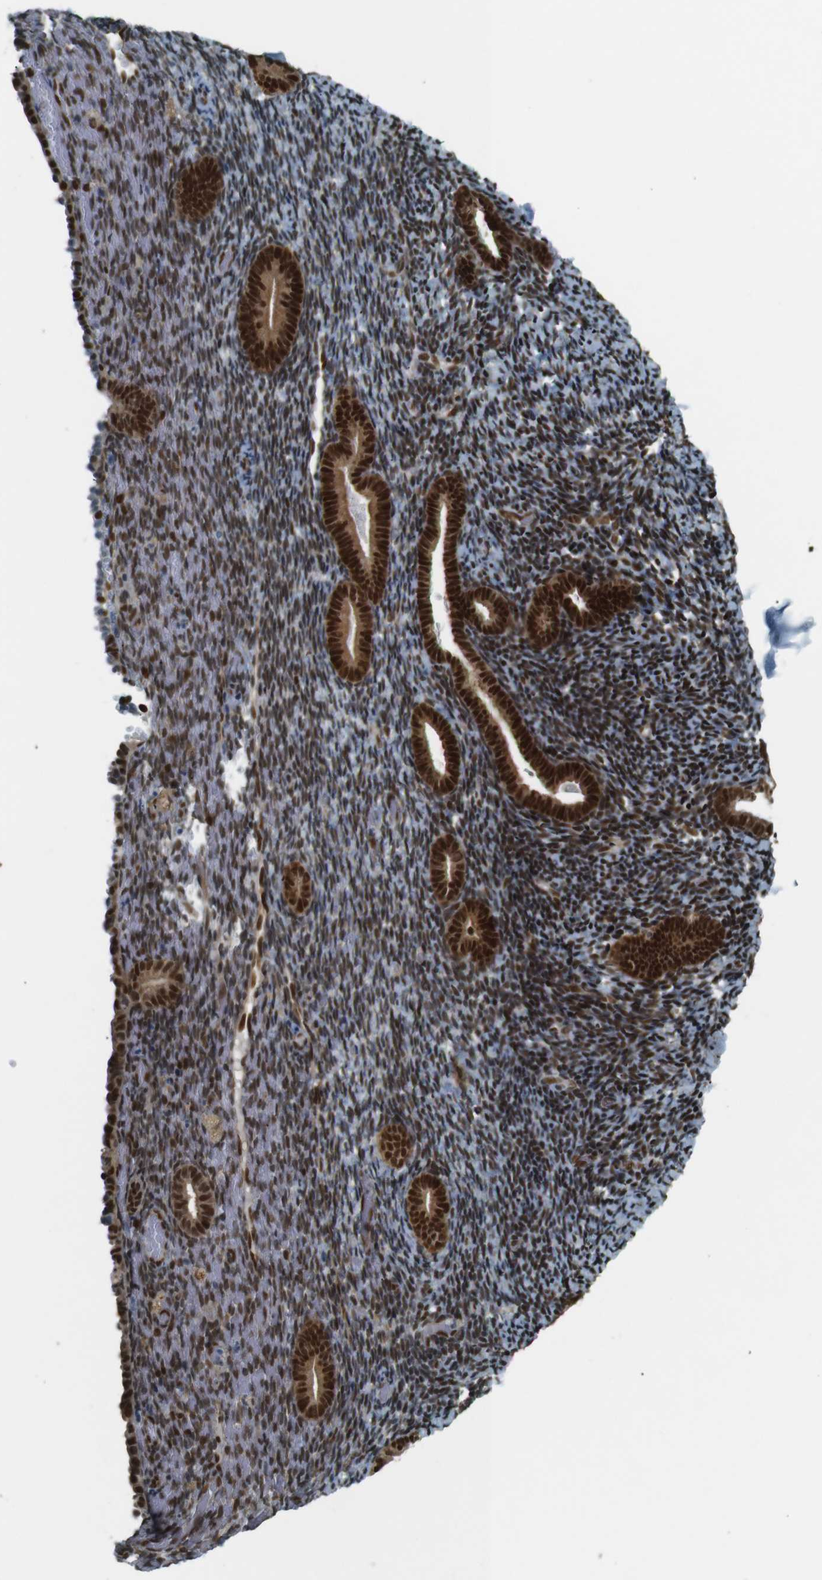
{"staining": {"intensity": "moderate", "quantity": "25%-75%", "location": "nuclear"}, "tissue": "endometrium", "cell_type": "Cells in endometrial stroma", "image_type": "normal", "snomed": [{"axis": "morphology", "description": "Normal tissue, NOS"}, {"axis": "topography", "description": "Endometrium"}], "caption": "Immunohistochemical staining of normal human endometrium shows moderate nuclear protein staining in approximately 25%-75% of cells in endometrial stroma. The staining was performed using DAB to visualize the protein expression in brown, while the nuclei were stained in blue with hematoxylin (Magnification: 20x).", "gene": "NHEJ1", "patient": {"sex": "female", "age": 51}}